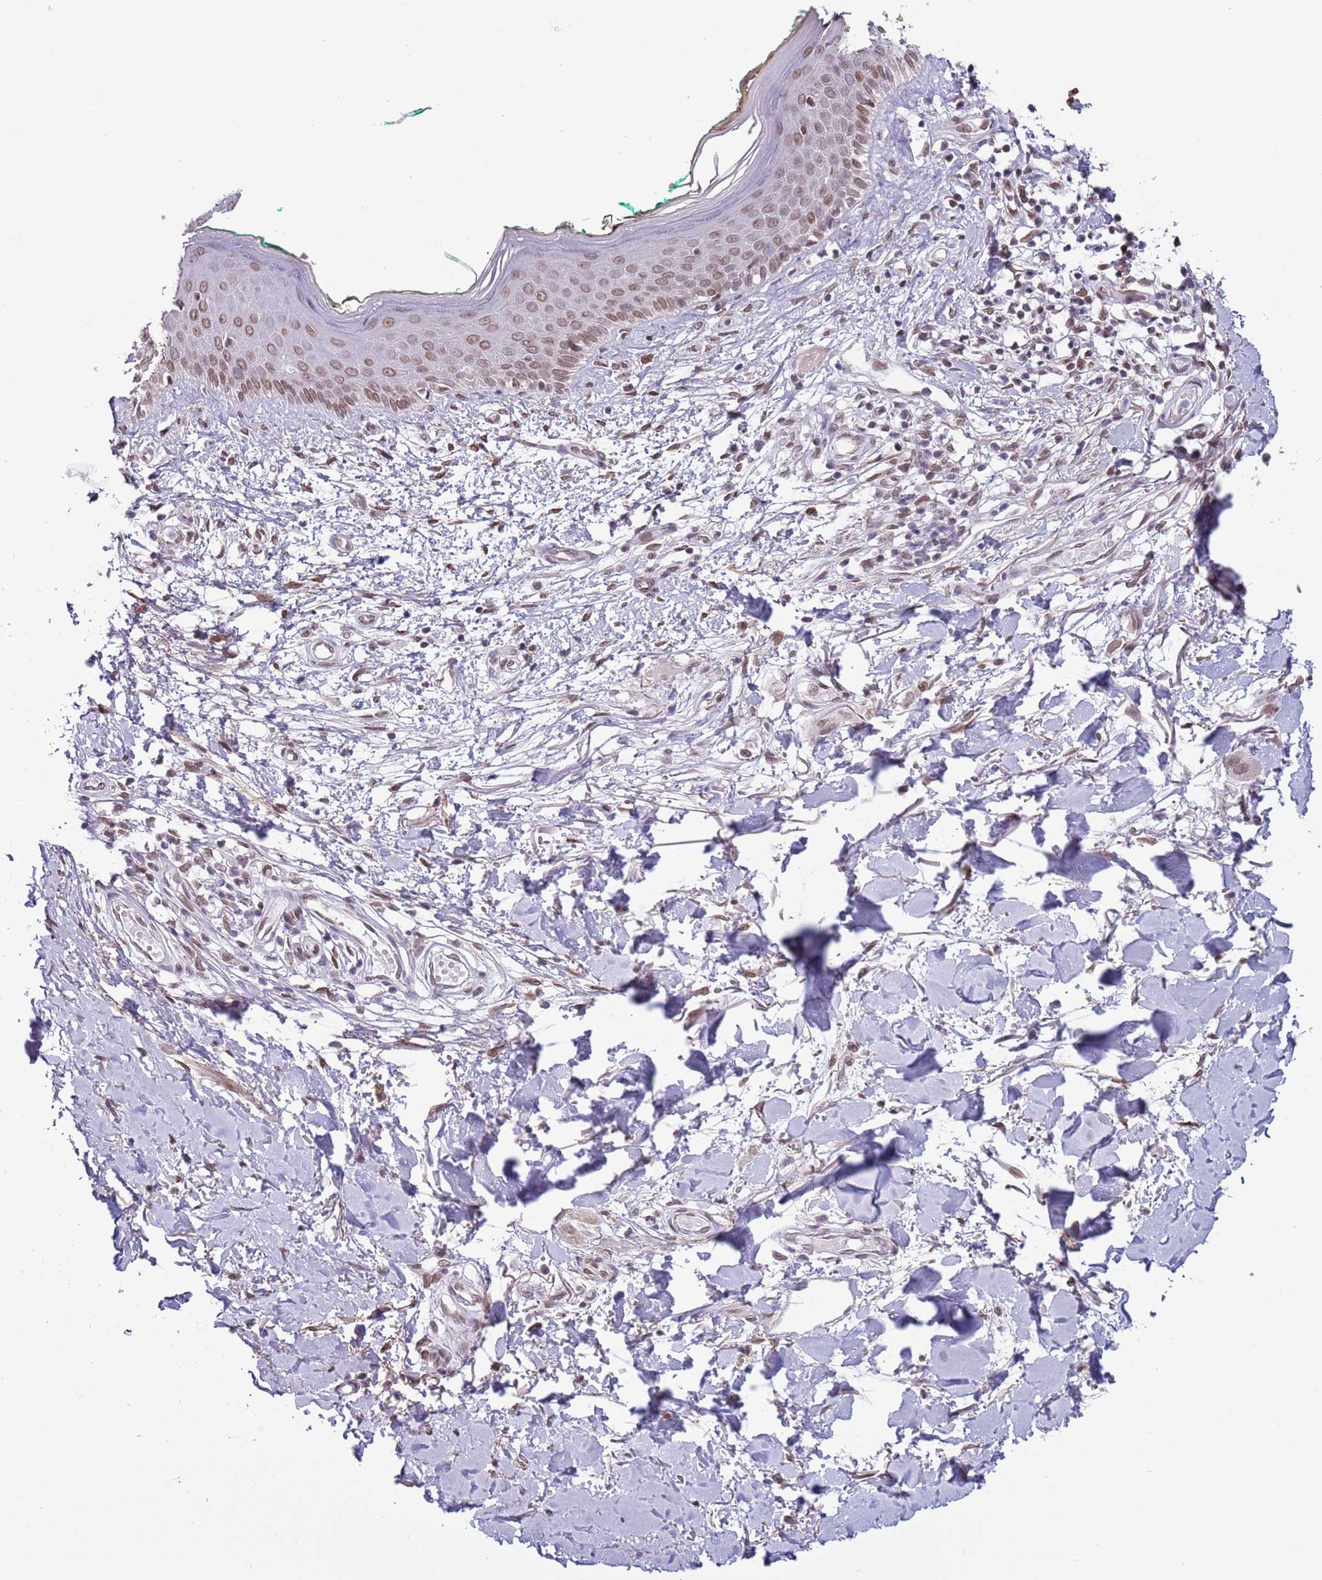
{"staining": {"intensity": "moderate", "quantity": ">75%", "location": "nuclear"}, "tissue": "skin", "cell_type": "Fibroblasts", "image_type": "normal", "snomed": [{"axis": "morphology", "description": "Normal tissue, NOS"}, {"axis": "morphology", "description": "Malignant melanoma, NOS"}, {"axis": "topography", "description": "Skin"}], "caption": "This photomicrograph reveals IHC staining of benign skin, with medium moderate nuclear staining in about >75% of fibroblasts.", "gene": "ZGLP1", "patient": {"sex": "male", "age": 62}}